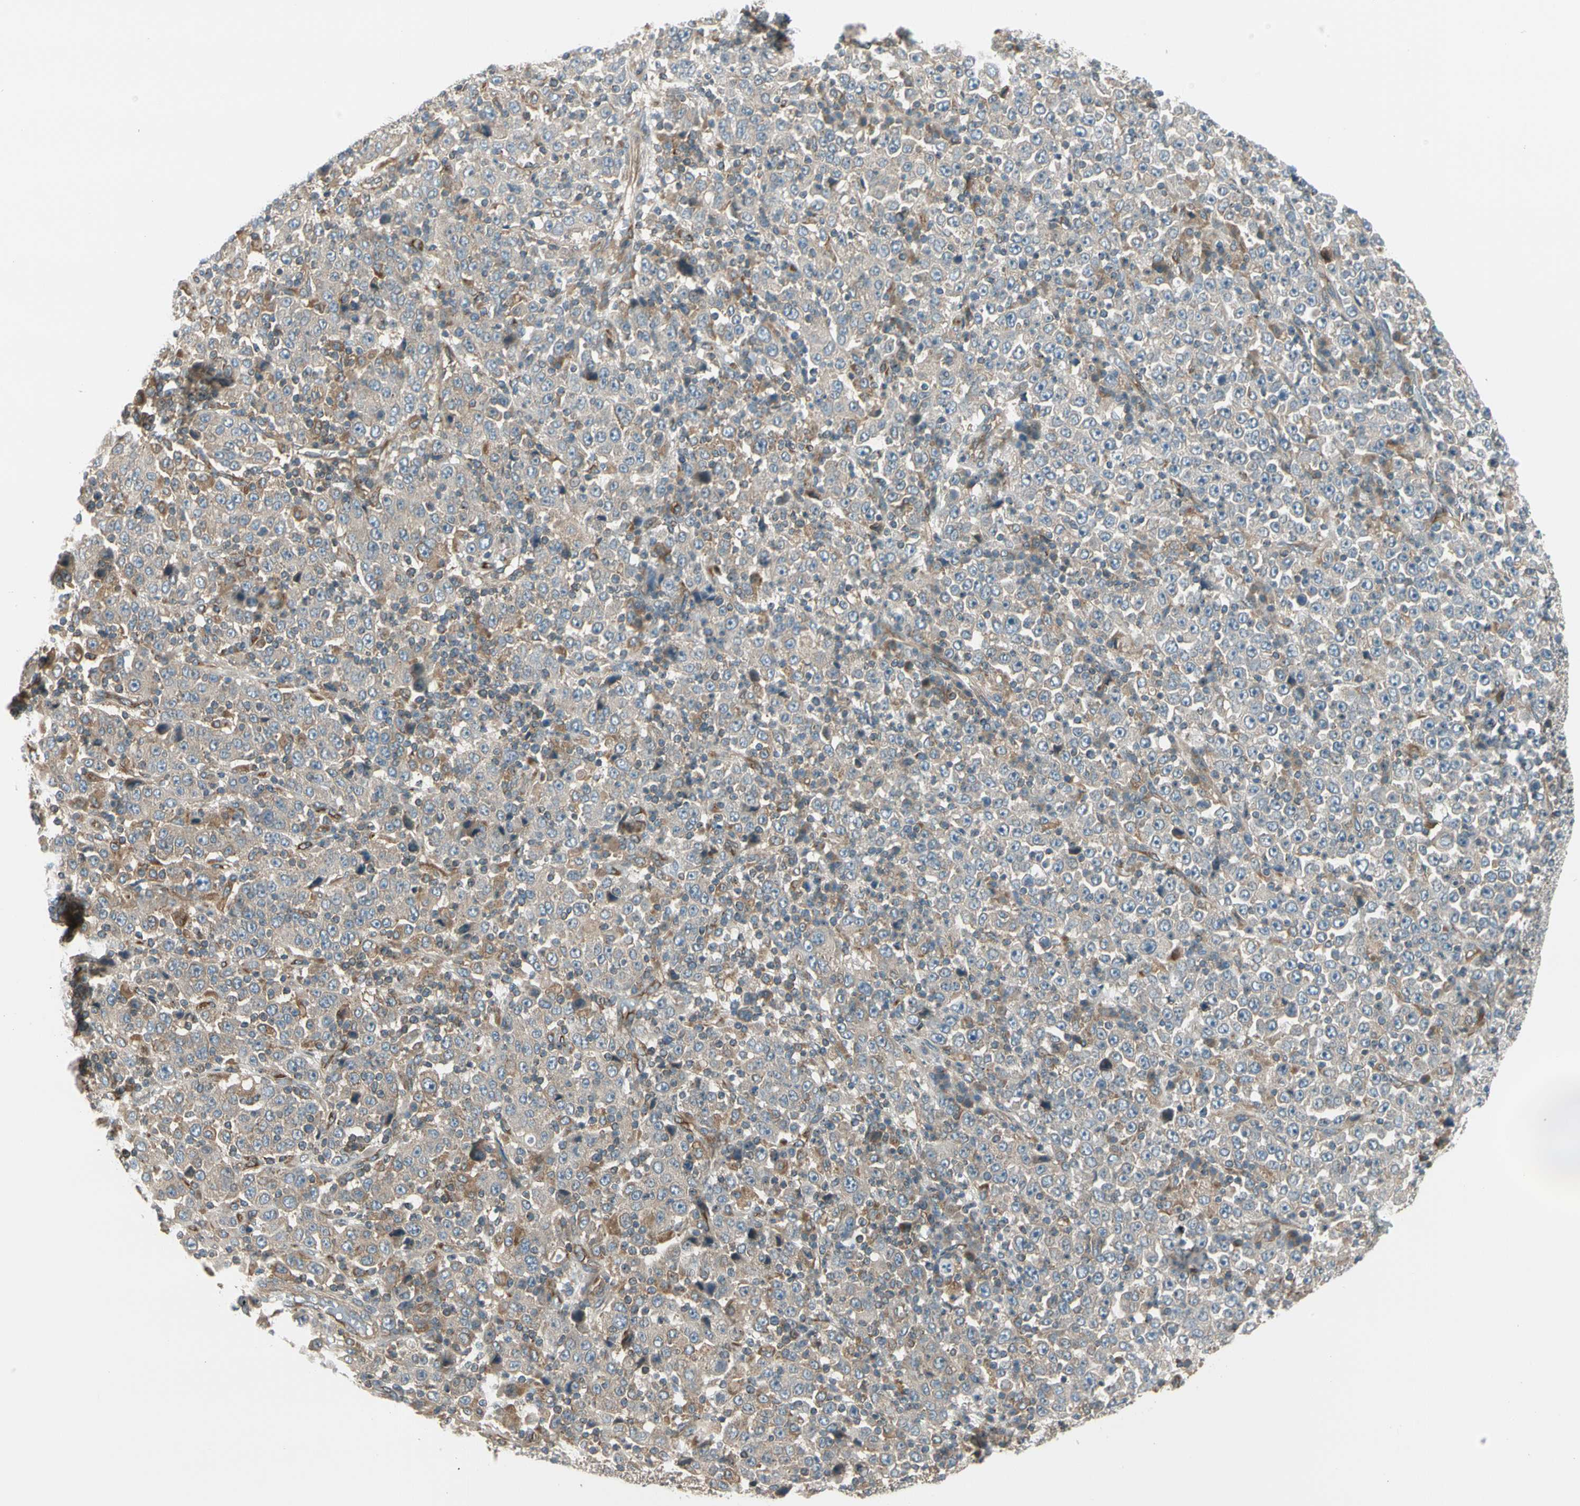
{"staining": {"intensity": "weak", "quantity": "<25%", "location": "cytoplasmic/membranous"}, "tissue": "stomach cancer", "cell_type": "Tumor cells", "image_type": "cancer", "snomed": [{"axis": "morphology", "description": "Normal tissue, NOS"}, {"axis": "morphology", "description": "Adenocarcinoma, NOS"}, {"axis": "topography", "description": "Stomach, upper"}, {"axis": "topography", "description": "Stomach"}], "caption": "Tumor cells are negative for protein expression in human stomach adenocarcinoma.", "gene": "TRIO", "patient": {"sex": "male", "age": 59}}